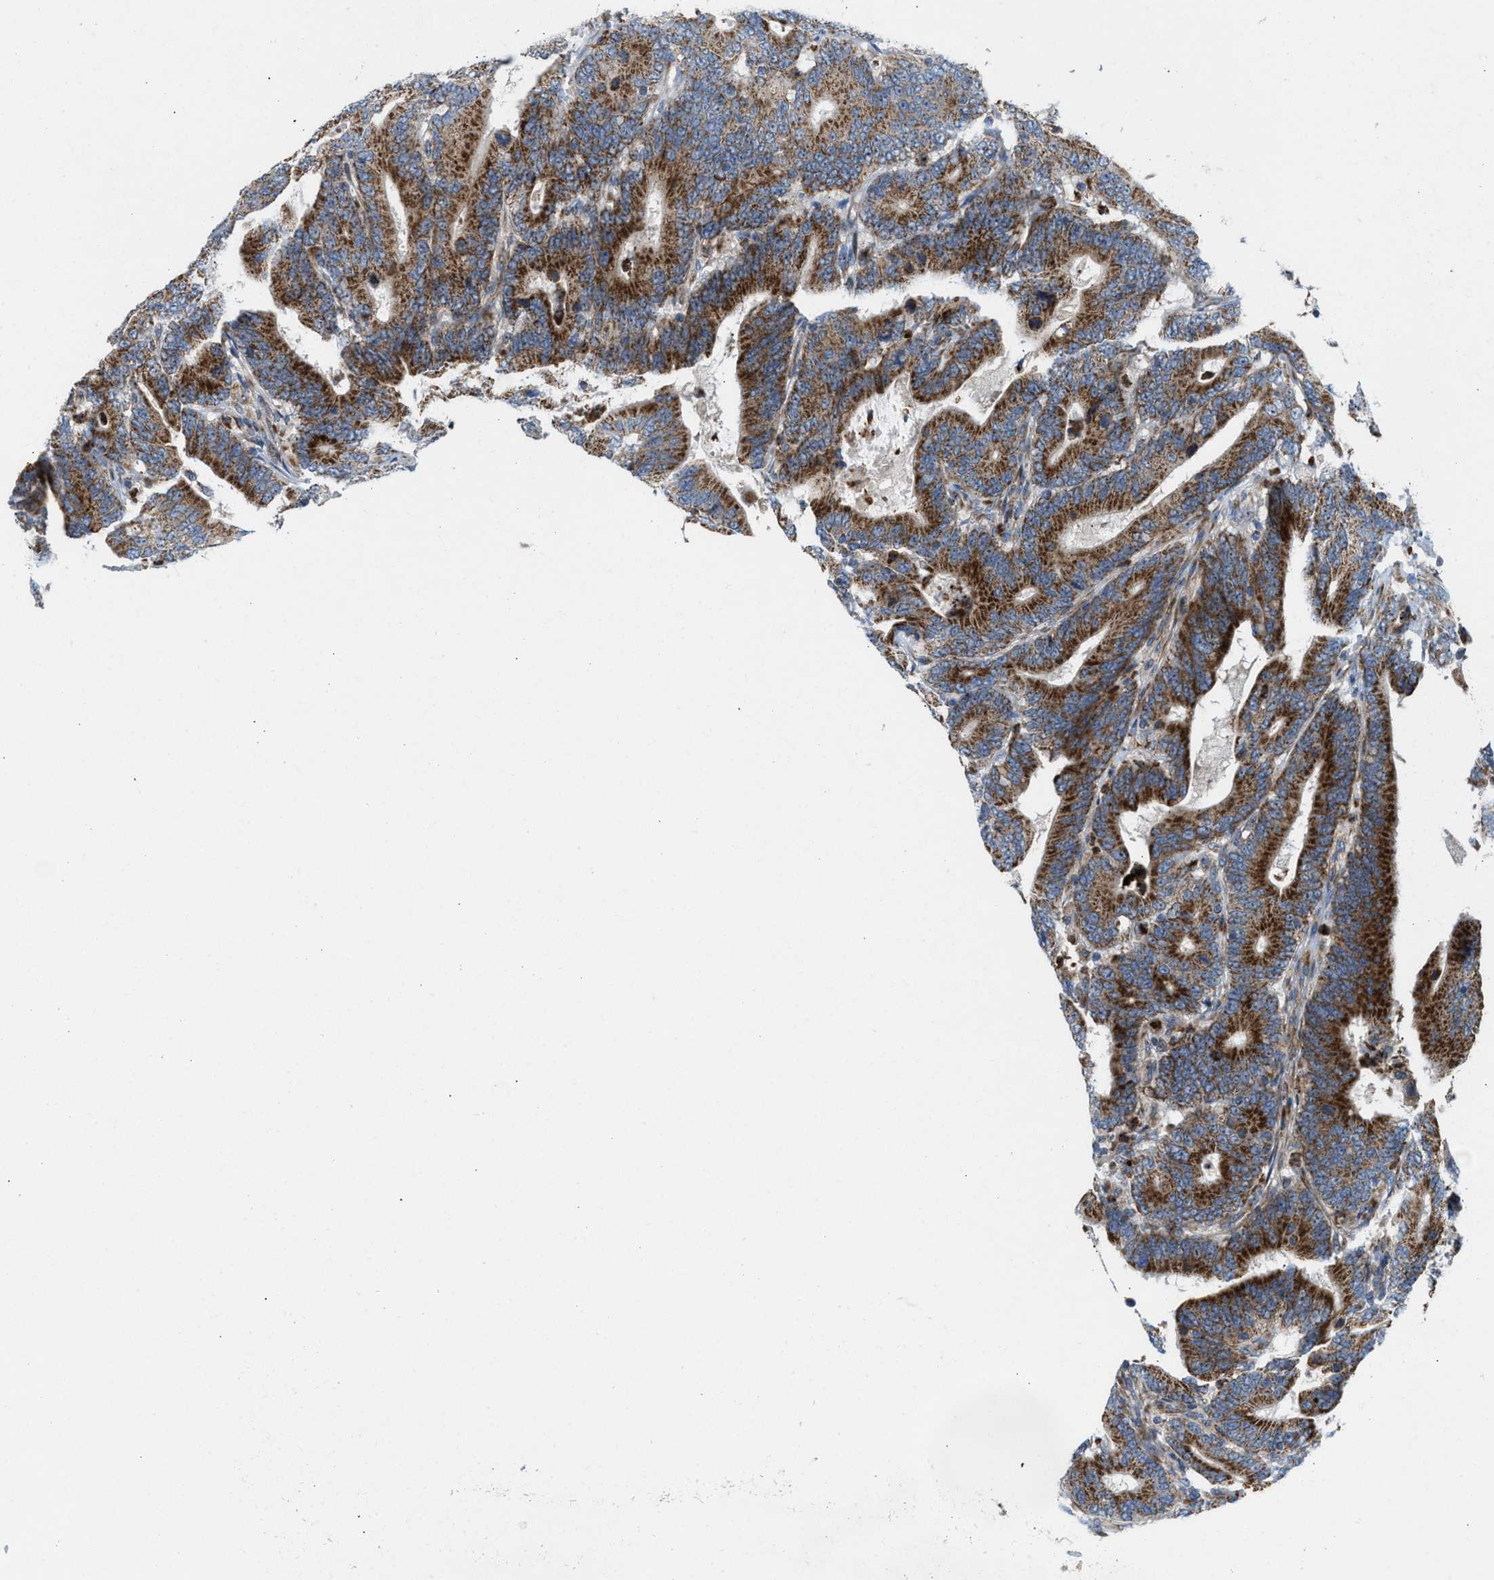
{"staining": {"intensity": "strong", "quantity": ">75%", "location": "cytoplasmic/membranous"}, "tissue": "colorectal cancer", "cell_type": "Tumor cells", "image_type": "cancer", "snomed": [{"axis": "morphology", "description": "Adenocarcinoma, NOS"}, {"axis": "topography", "description": "Colon"}], "caption": "Immunohistochemical staining of colorectal adenocarcinoma exhibits high levels of strong cytoplasmic/membranous protein staining in approximately >75% of tumor cells.", "gene": "TPH1", "patient": {"sex": "female", "age": 66}}